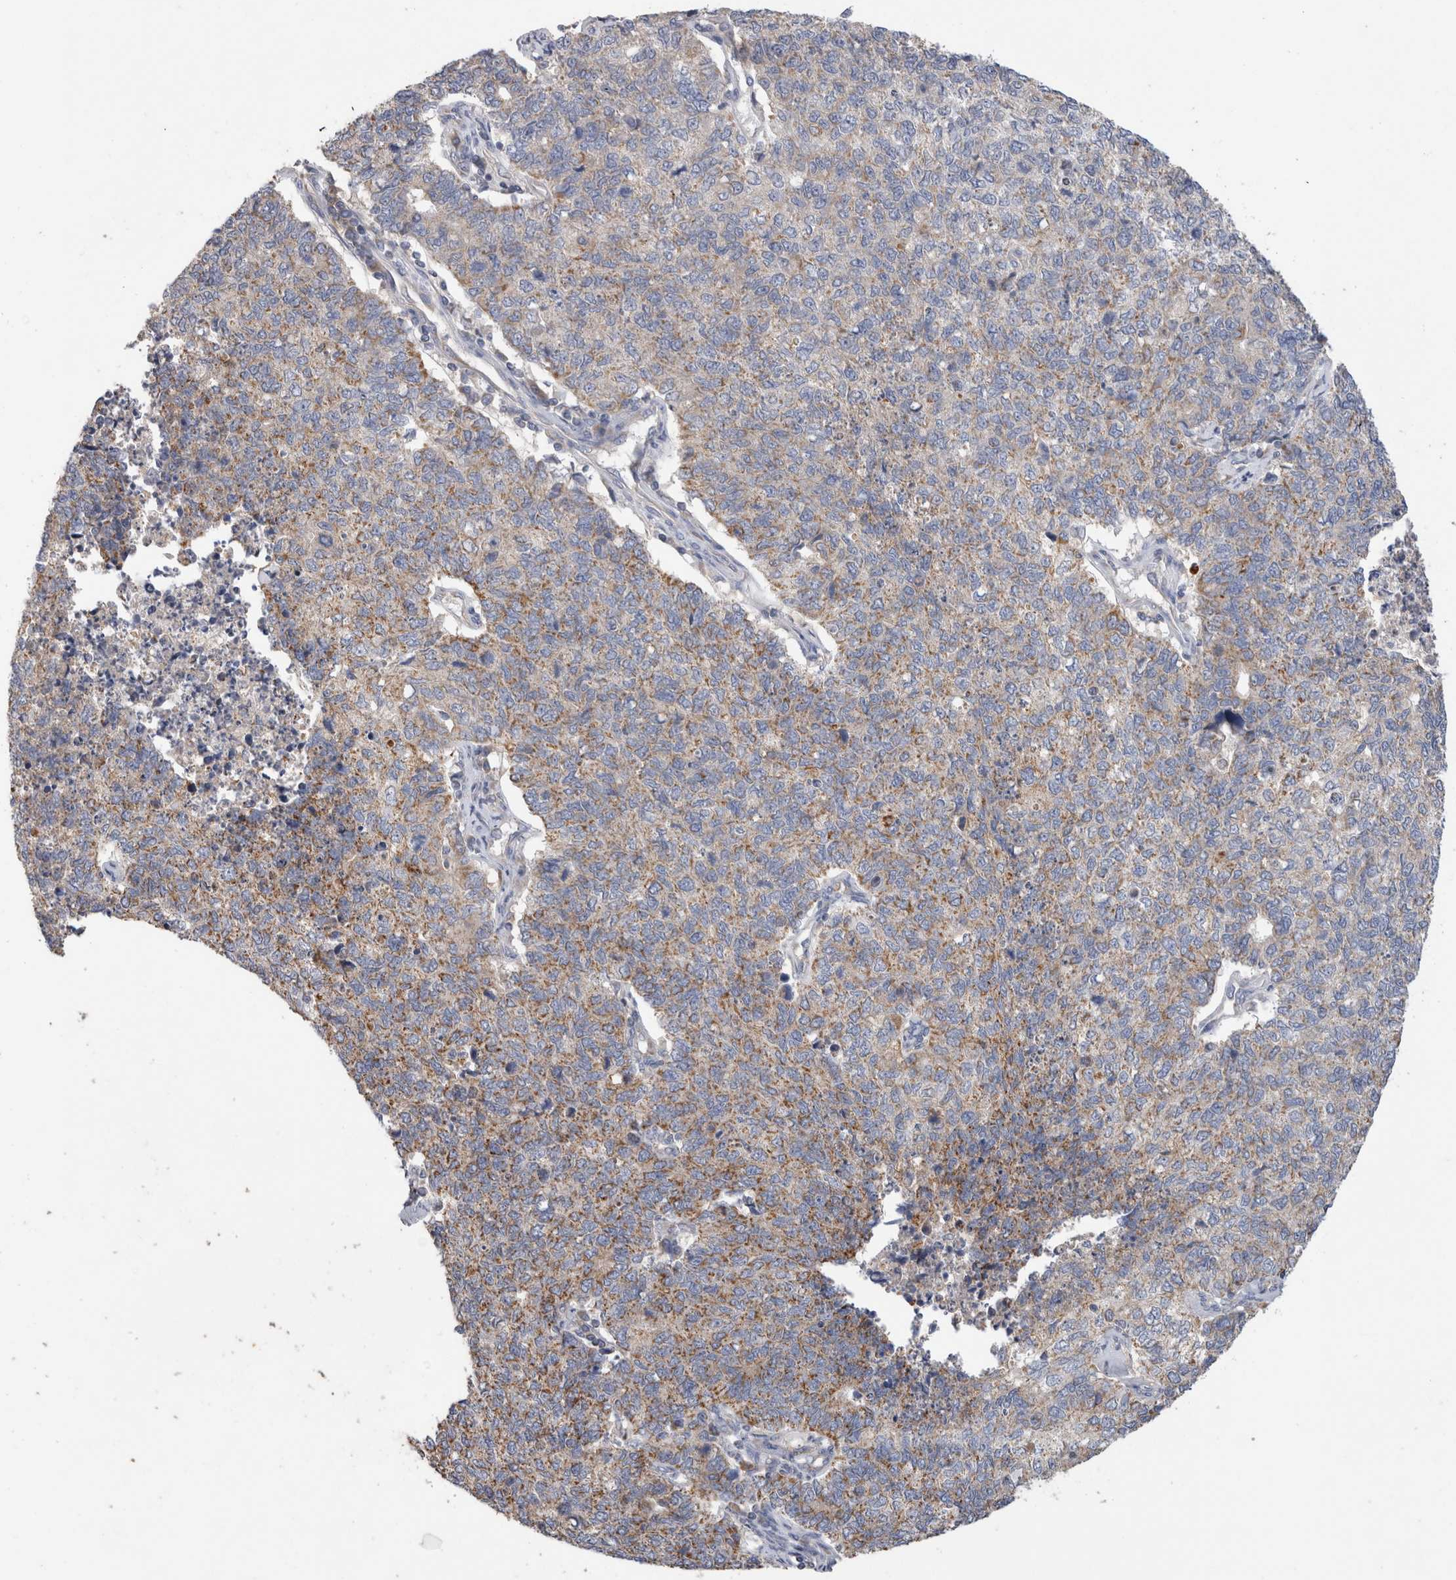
{"staining": {"intensity": "weak", "quantity": "25%-75%", "location": "cytoplasmic/membranous"}, "tissue": "cervical cancer", "cell_type": "Tumor cells", "image_type": "cancer", "snomed": [{"axis": "morphology", "description": "Squamous cell carcinoma, NOS"}, {"axis": "topography", "description": "Cervix"}], "caption": "DAB (3,3'-diaminobenzidine) immunohistochemical staining of cervical cancer (squamous cell carcinoma) reveals weak cytoplasmic/membranous protein staining in approximately 25%-75% of tumor cells. The protein is stained brown, and the nuclei are stained in blue (DAB IHC with brightfield microscopy, high magnification).", "gene": "IARS2", "patient": {"sex": "female", "age": 63}}